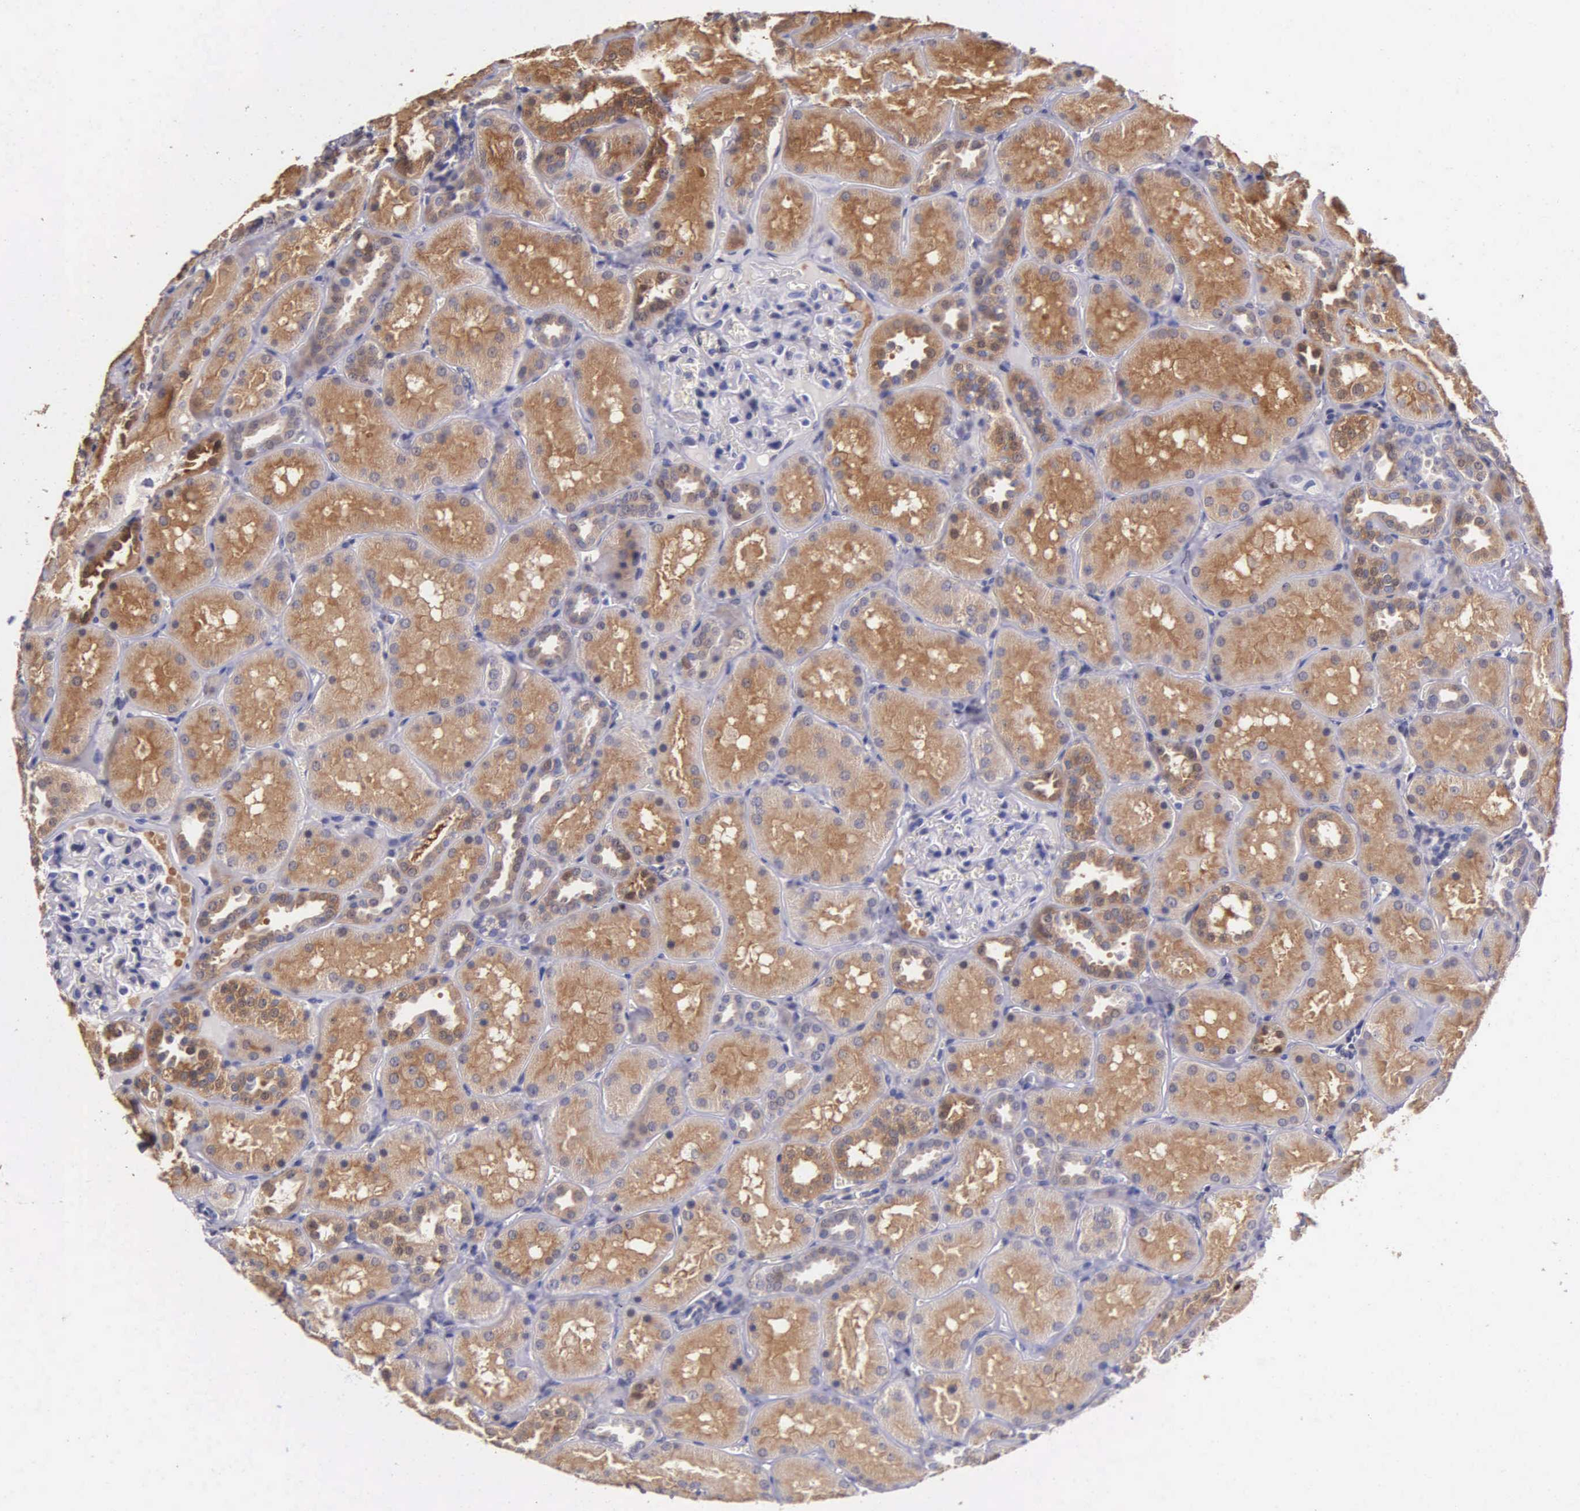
{"staining": {"intensity": "negative", "quantity": "none", "location": "none"}, "tissue": "kidney", "cell_type": "Cells in glomeruli", "image_type": "normal", "snomed": [{"axis": "morphology", "description": "Normal tissue, NOS"}, {"axis": "topography", "description": "Kidney"}], "caption": "Immunohistochemical staining of normal human kidney reveals no significant staining in cells in glomeruli.", "gene": "GSTT2B", "patient": {"sex": "female", "age": 52}}